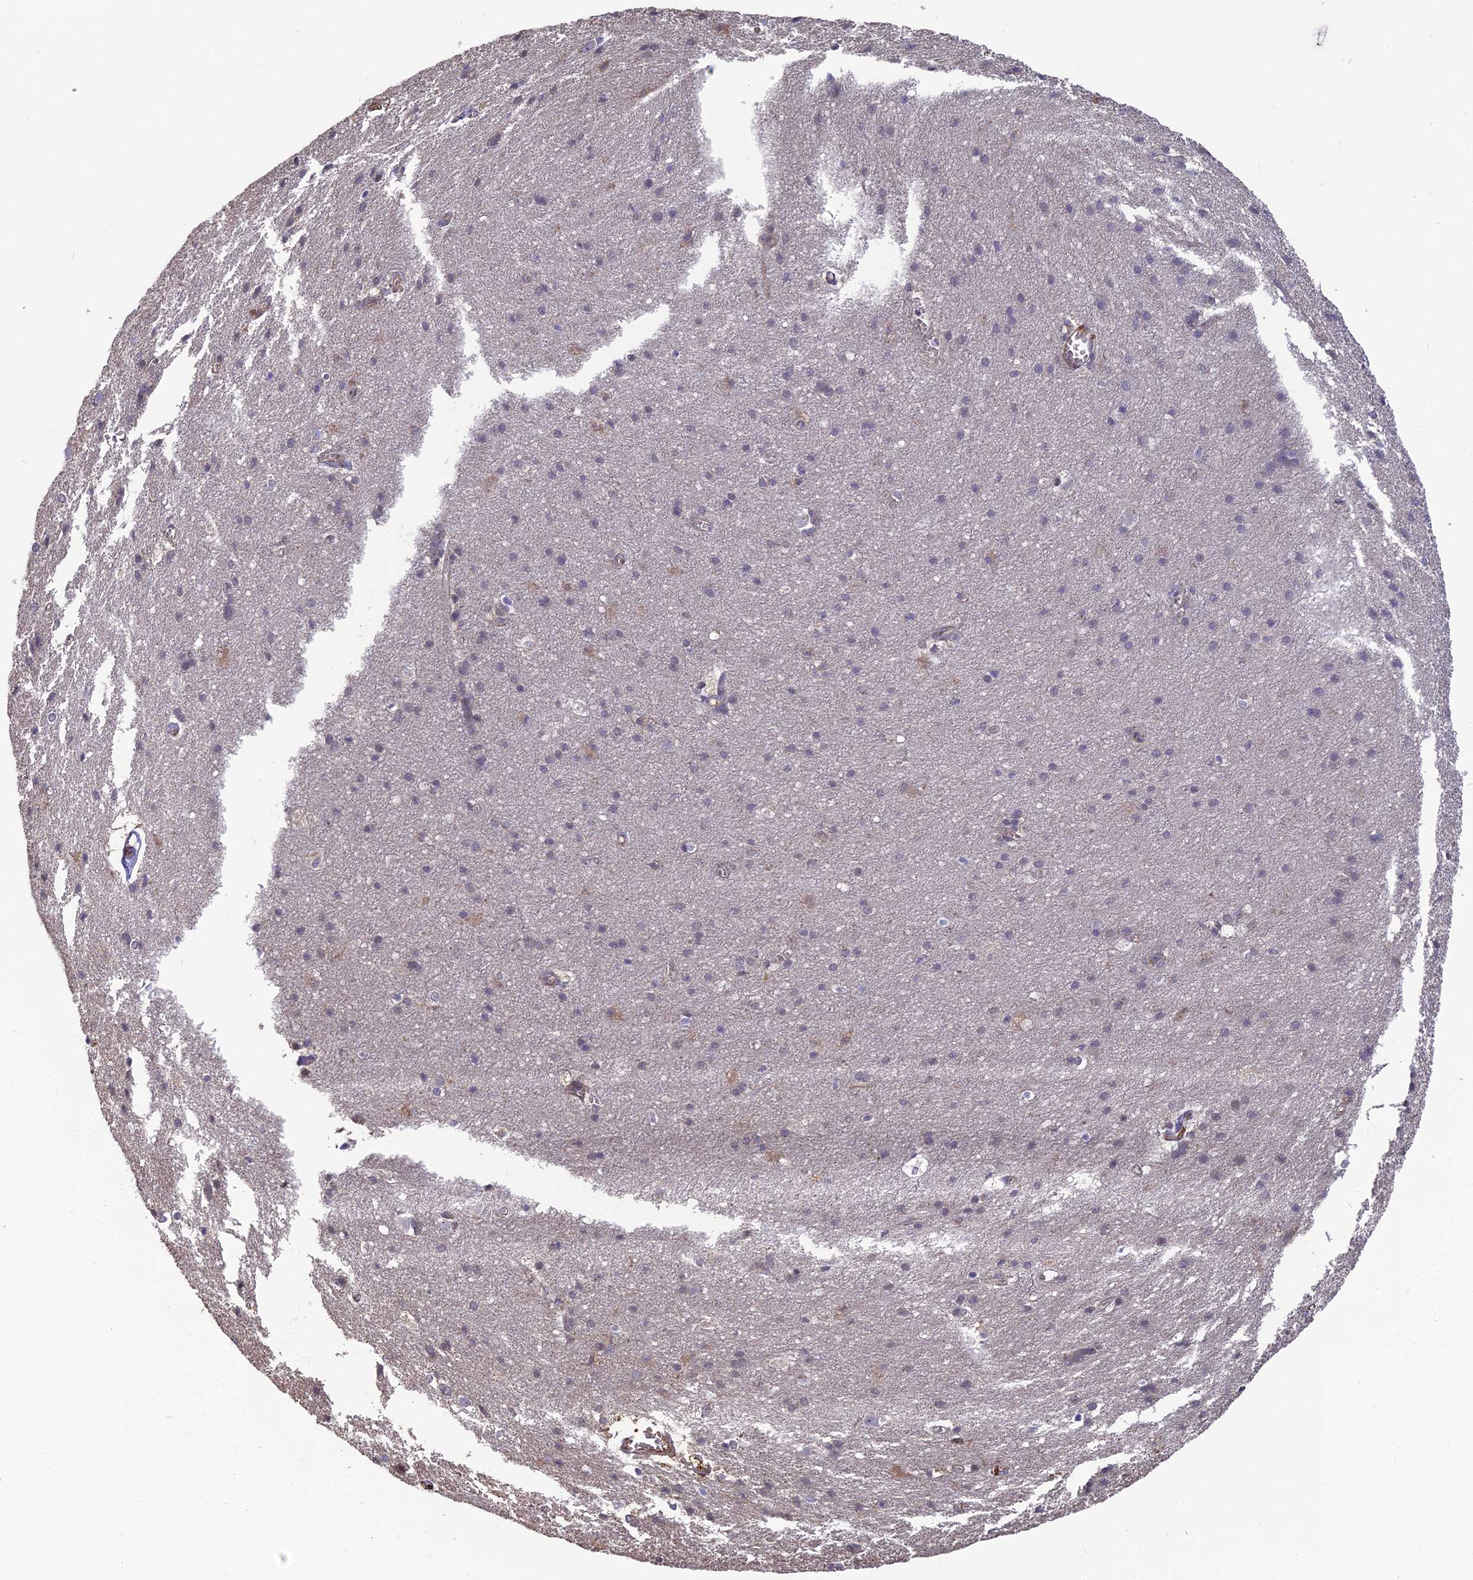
{"staining": {"intensity": "moderate", "quantity": "25%-75%", "location": "cytoplasmic/membranous"}, "tissue": "cerebral cortex", "cell_type": "Endothelial cells", "image_type": "normal", "snomed": [{"axis": "morphology", "description": "Normal tissue, NOS"}, {"axis": "topography", "description": "Cerebral cortex"}], "caption": "This micrograph demonstrates benign cerebral cortex stained with immunohistochemistry (IHC) to label a protein in brown. The cytoplasmic/membranous of endothelial cells show moderate positivity for the protein. Nuclei are counter-stained blue.", "gene": "ERMAP", "patient": {"sex": "male", "age": 54}}